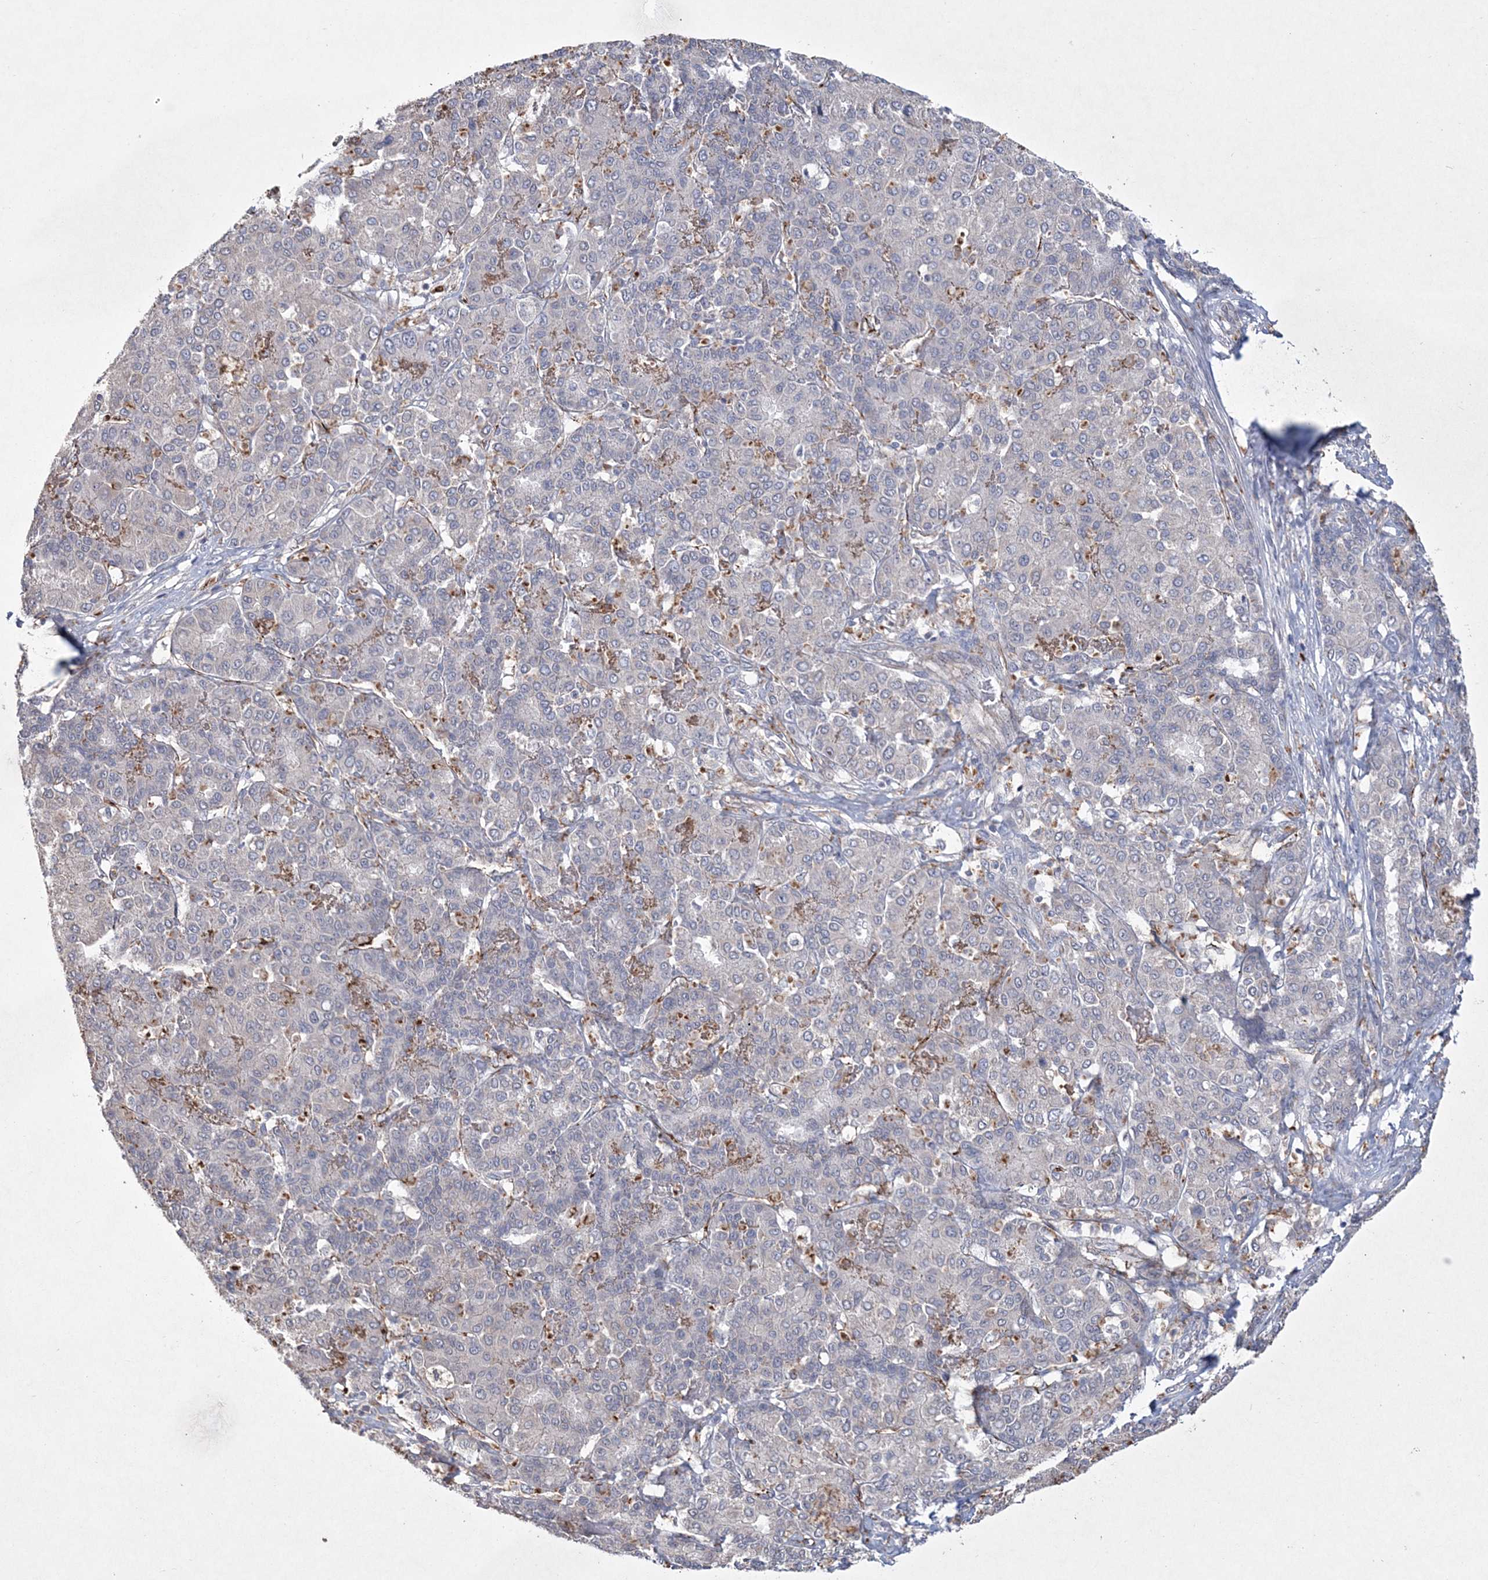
{"staining": {"intensity": "negative", "quantity": "none", "location": "none"}, "tissue": "liver cancer", "cell_type": "Tumor cells", "image_type": "cancer", "snomed": [{"axis": "morphology", "description": "Carcinoma, Hepatocellular, NOS"}, {"axis": "topography", "description": "Liver"}], "caption": "This photomicrograph is of liver hepatocellular carcinoma stained with immunohistochemistry to label a protein in brown with the nuclei are counter-stained blue. There is no positivity in tumor cells.", "gene": "DPCD", "patient": {"sex": "male", "age": 65}}